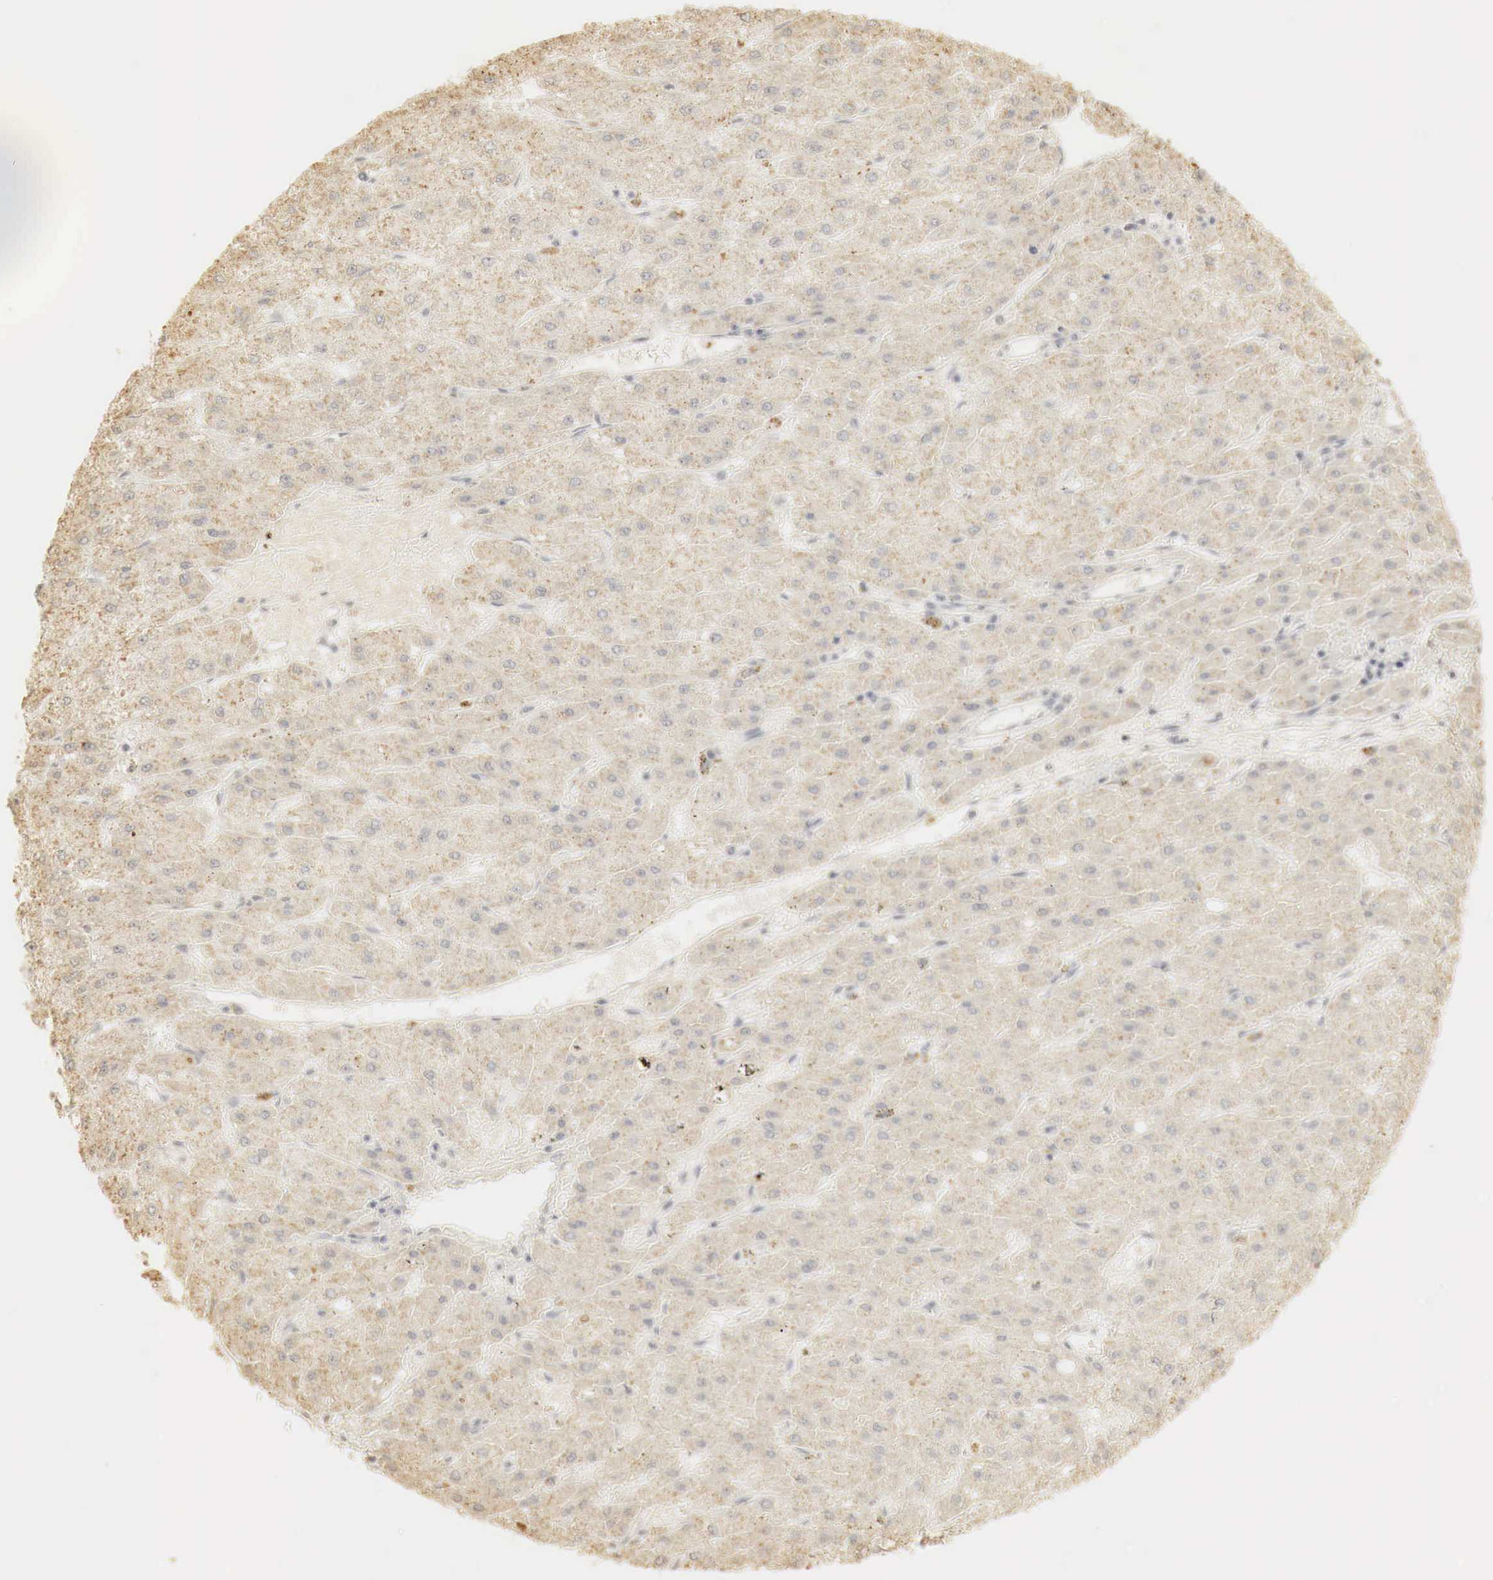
{"staining": {"intensity": "weak", "quantity": ">75%", "location": "cytoplasmic/membranous"}, "tissue": "liver cancer", "cell_type": "Tumor cells", "image_type": "cancer", "snomed": [{"axis": "morphology", "description": "Carcinoma, Hepatocellular, NOS"}, {"axis": "topography", "description": "Liver"}], "caption": "Weak cytoplasmic/membranous positivity for a protein is present in approximately >75% of tumor cells of liver cancer (hepatocellular carcinoma) using immunohistochemistry.", "gene": "ERBB4", "patient": {"sex": "female", "age": 52}}